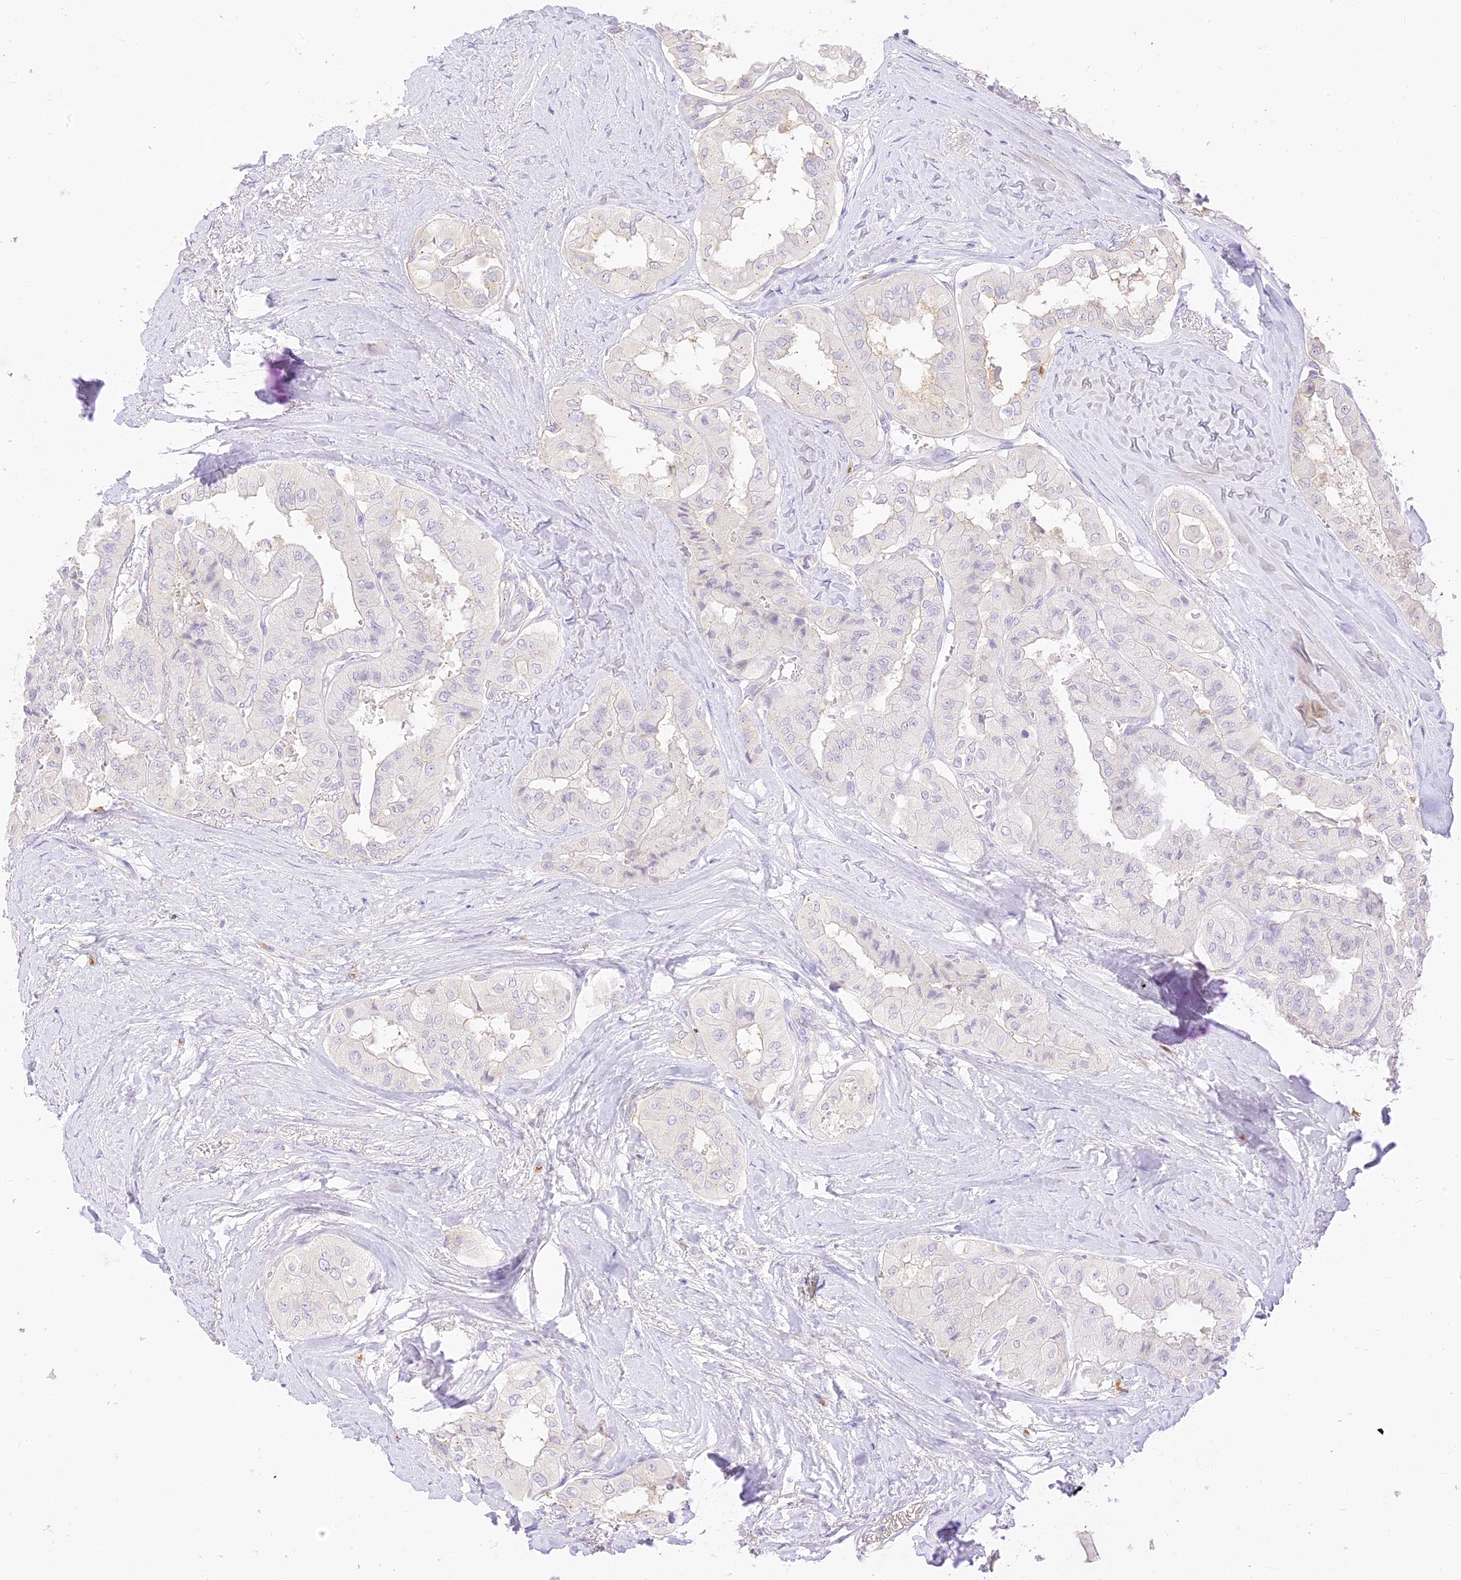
{"staining": {"intensity": "negative", "quantity": "none", "location": "none"}, "tissue": "thyroid cancer", "cell_type": "Tumor cells", "image_type": "cancer", "snomed": [{"axis": "morphology", "description": "Papillary adenocarcinoma, NOS"}, {"axis": "topography", "description": "Thyroid gland"}], "caption": "Immunohistochemistry of papillary adenocarcinoma (thyroid) displays no positivity in tumor cells. The staining was performed using DAB (3,3'-diaminobenzidine) to visualize the protein expression in brown, while the nuclei were stained in blue with hematoxylin (Magnification: 20x).", "gene": "SEC13", "patient": {"sex": "female", "age": 59}}